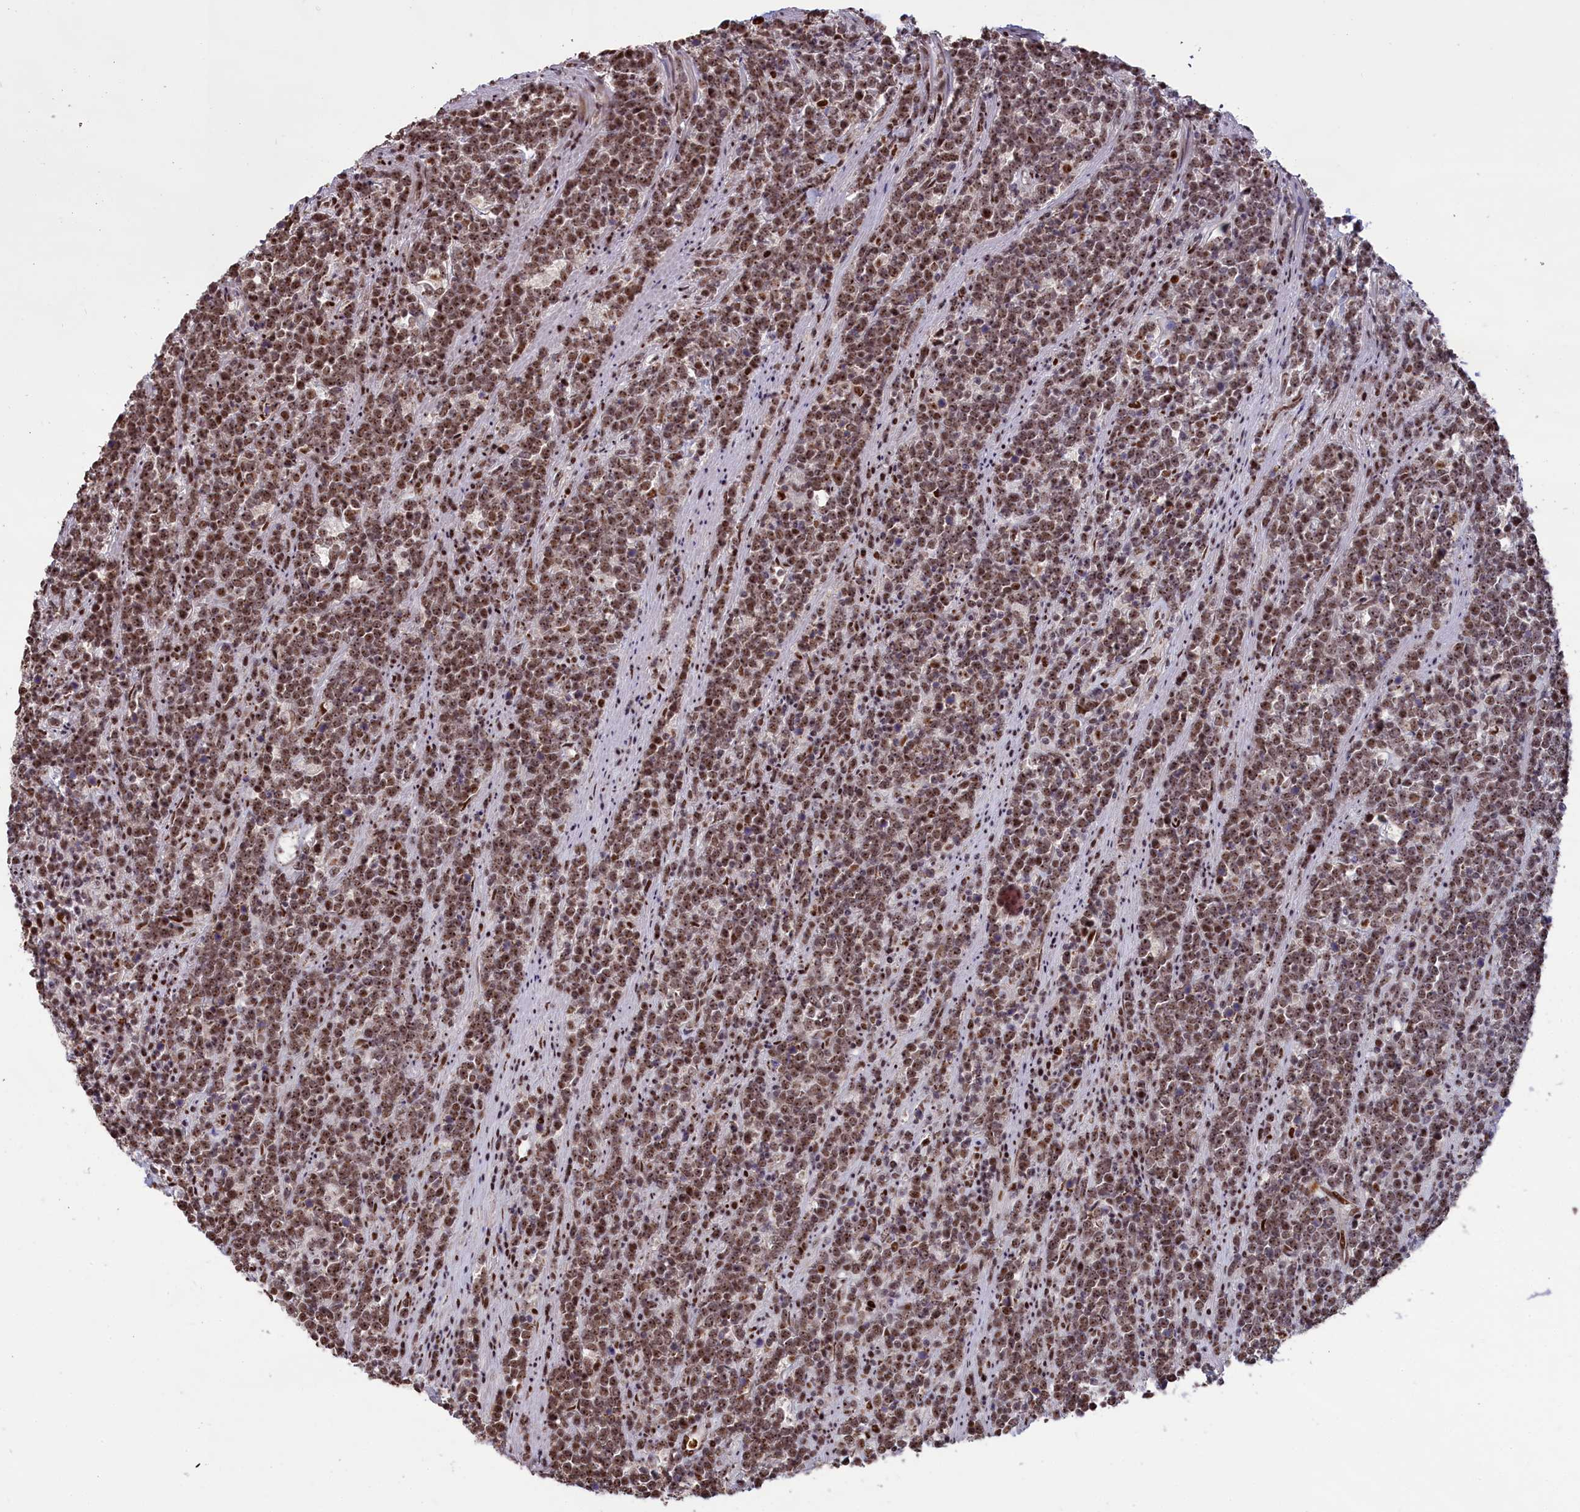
{"staining": {"intensity": "moderate", "quantity": ">75%", "location": "nuclear"}, "tissue": "lymphoma", "cell_type": "Tumor cells", "image_type": "cancer", "snomed": [{"axis": "morphology", "description": "Malignant lymphoma, non-Hodgkin's type, High grade"}, {"axis": "topography", "description": "Small intestine"}], "caption": "Lymphoma stained for a protein demonstrates moderate nuclear positivity in tumor cells. (DAB IHC, brown staining for protein, blue staining for nuclei).", "gene": "RELB", "patient": {"sex": "male", "age": 8}}